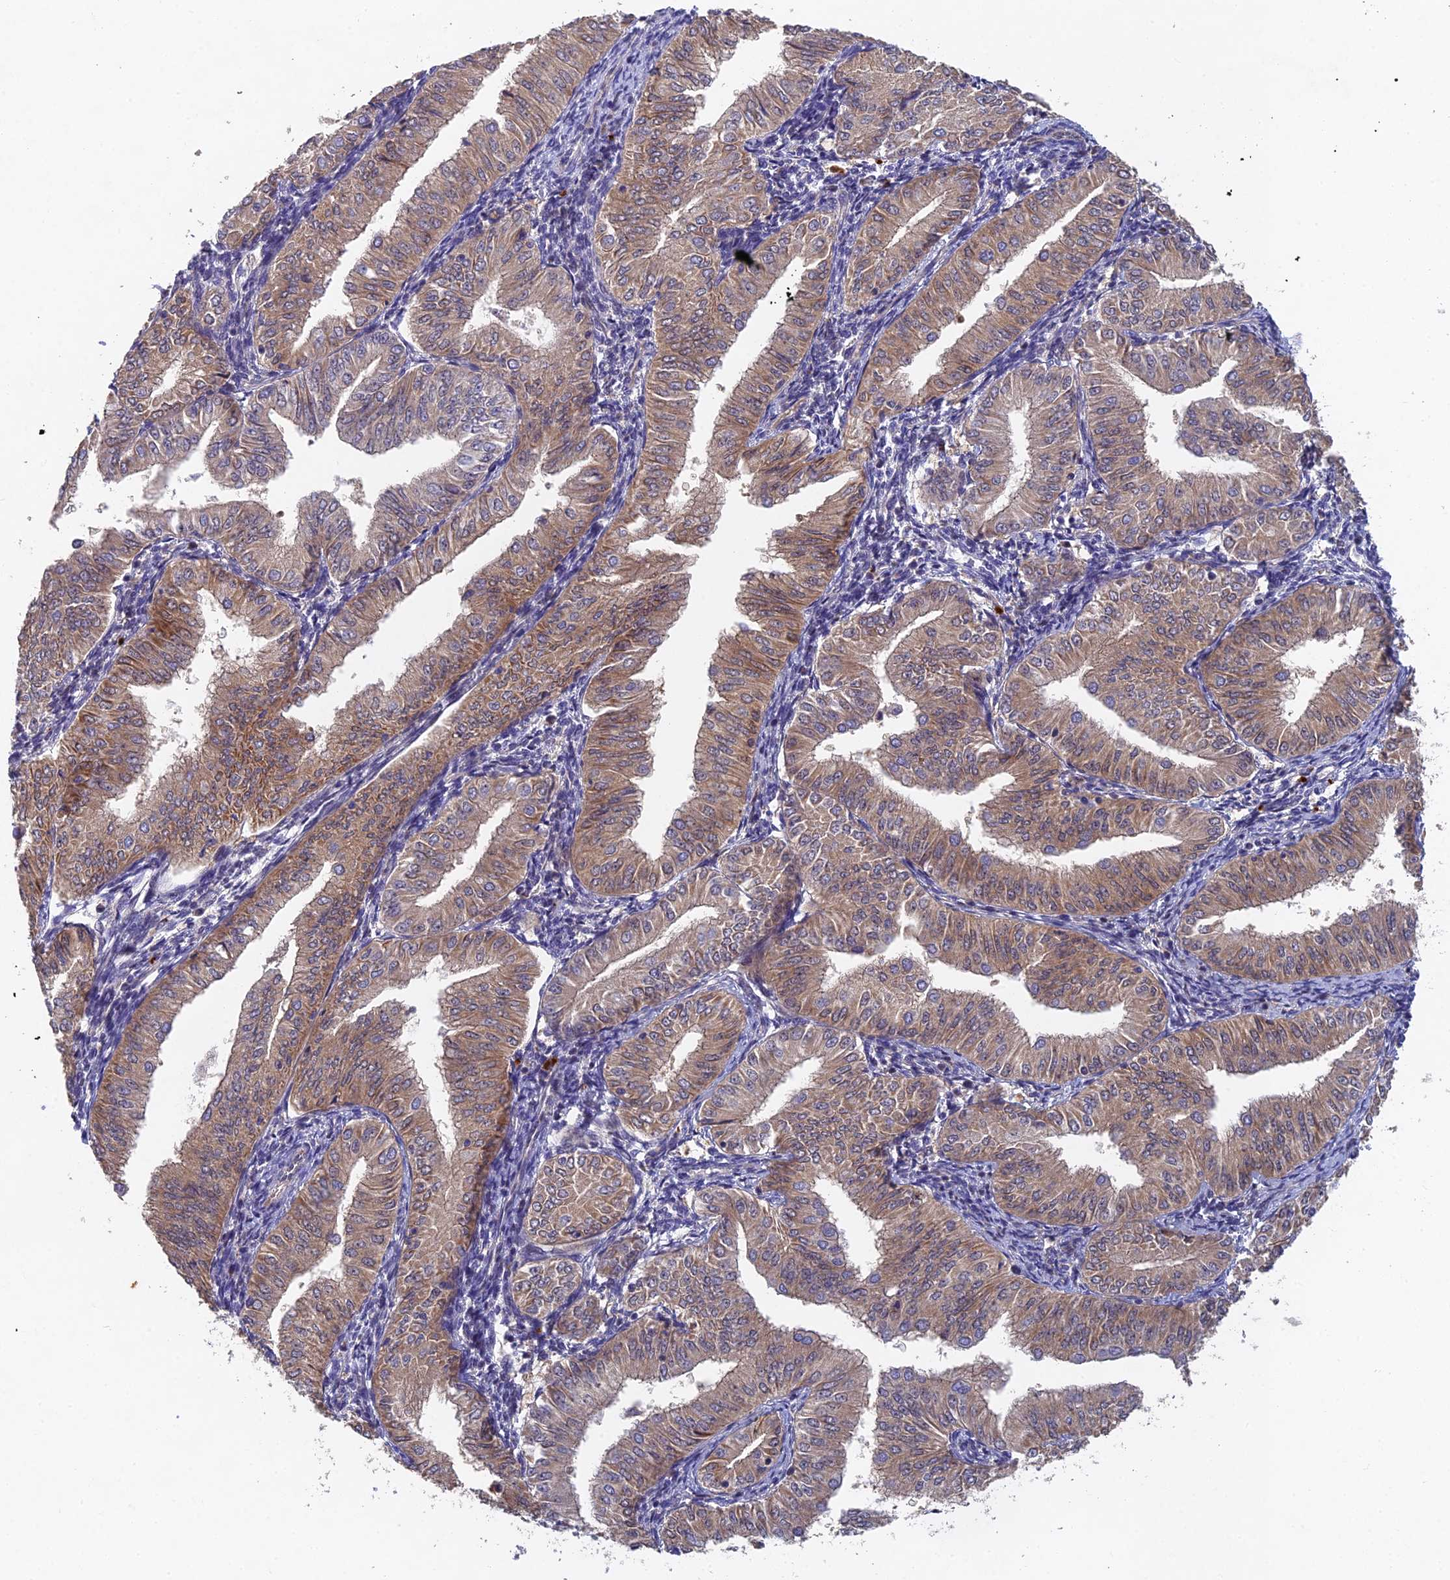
{"staining": {"intensity": "moderate", "quantity": "<25%", "location": "cytoplasmic/membranous"}, "tissue": "endometrial cancer", "cell_type": "Tumor cells", "image_type": "cancer", "snomed": [{"axis": "morphology", "description": "Normal tissue, NOS"}, {"axis": "morphology", "description": "Adenocarcinoma, NOS"}, {"axis": "topography", "description": "Endometrium"}], "caption": "This histopathology image reveals immunohistochemistry staining of endometrial adenocarcinoma, with low moderate cytoplasmic/membranous staining in about <25% of tumor cells.", "gene": "NSMCE1", "patient": {"sex": "female", "age": 53}}